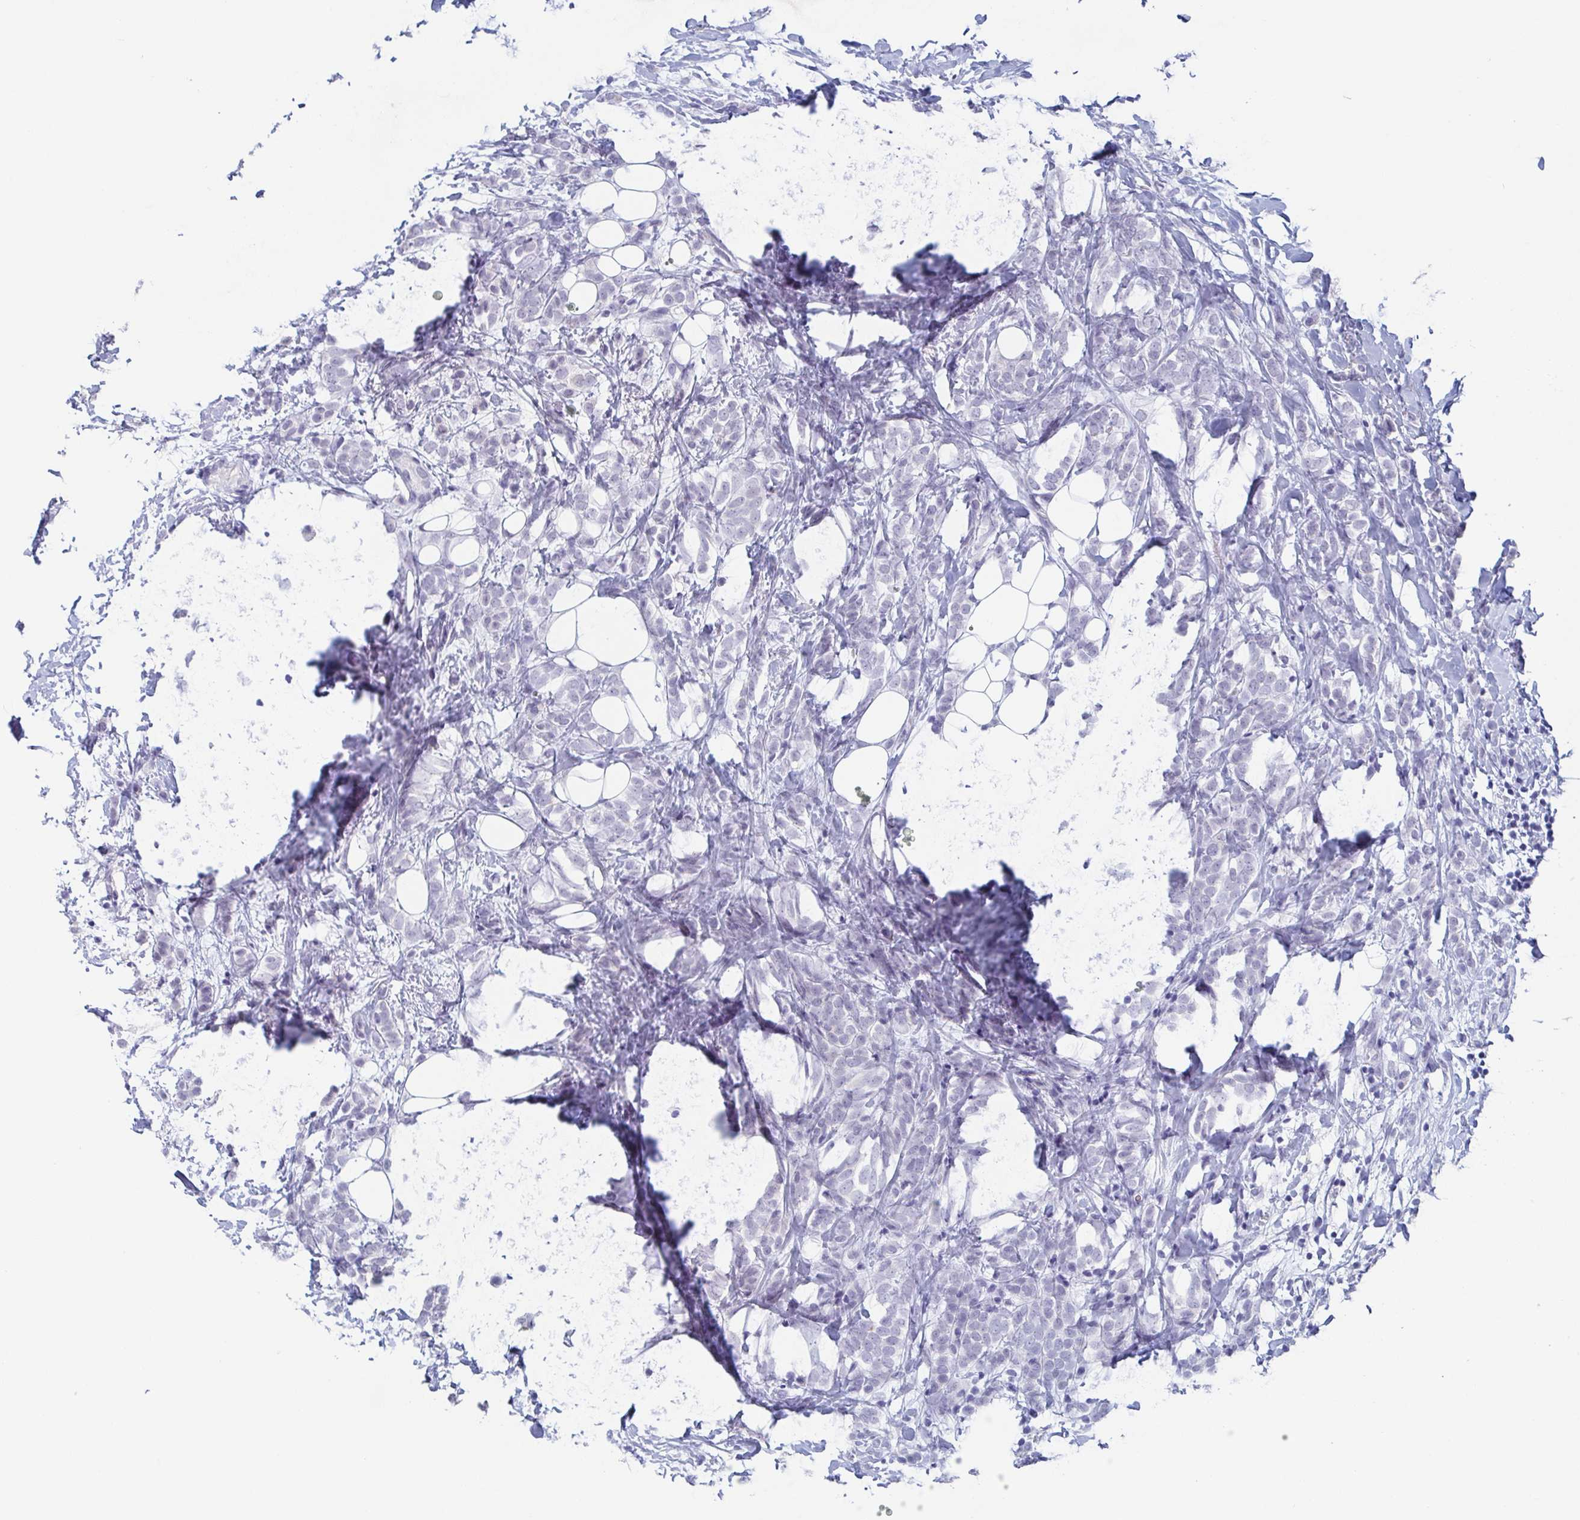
{"staining": {"intensity": "negative", "quantity": "none", "location": "none"}, "tissue": "breast cancer", "cell_type": "Tumor cells", "image_type": "cancer", "snomed": [{"axis": "morphology", "description": "Lobular carcinoma"}, {"axis": "topography", "description": "Breast"}], "caption": "Histopathology image shows no significant protein staining in tumor cells of breast lobular carcinoma. (Immunohistochemistry, brightfield microscopy, high magnification).", "gene": "REG4", "patient": {"sex": "female", "age": 49}}